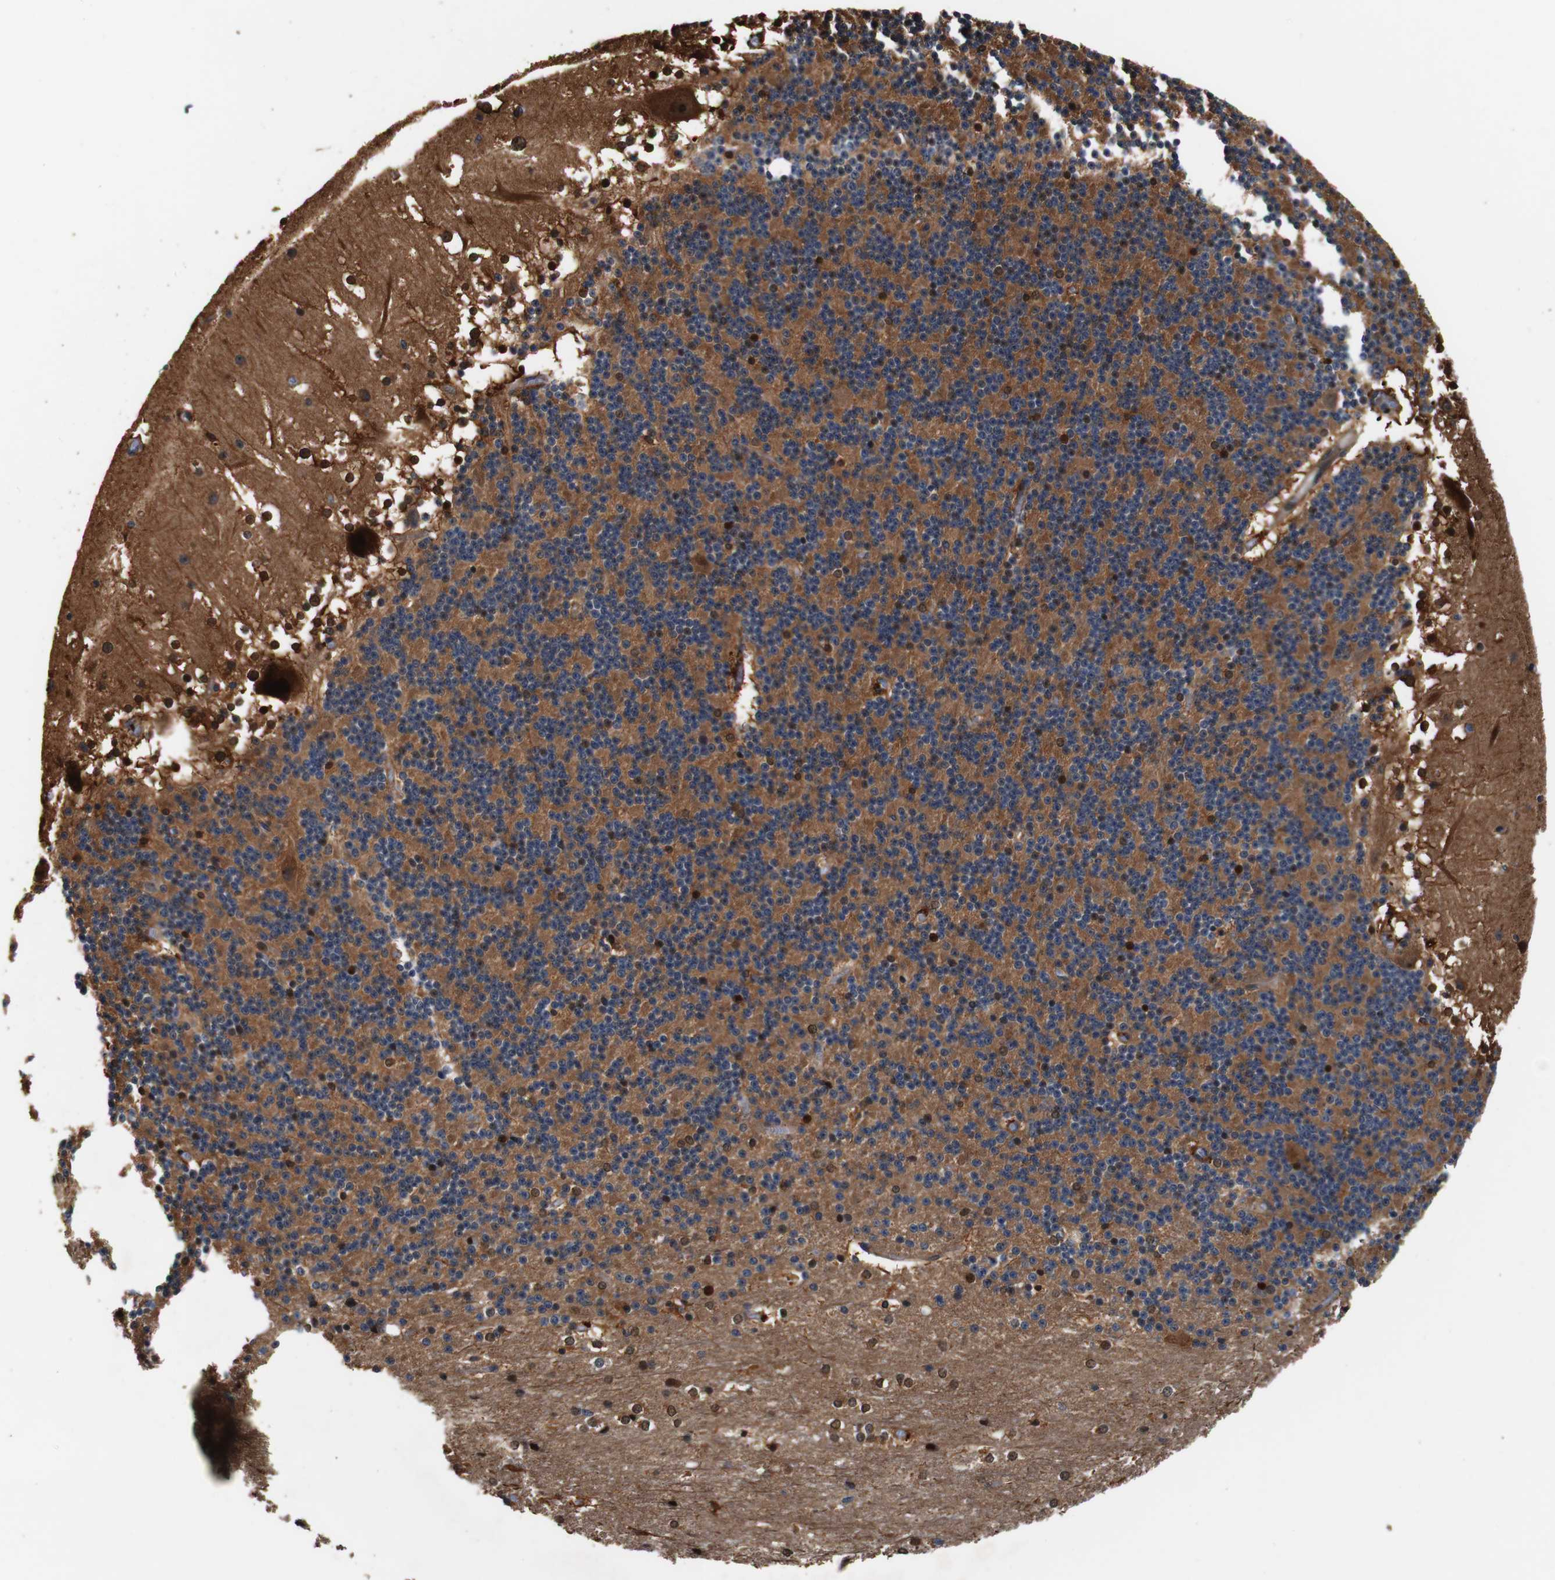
{"staining": {"intensity": "strong", "quantity": ">75%", "location": "cytoplasmic/membranous,nuclear"}, "tissue": "cerebellum", "cell_type": "Cells in granular layer", "image_type": "normal", "snomed": [{"axis": "morphology", "description": "Normal tissue, NOS"}, {"axis": "topography", "description": "Cerebellum"}], "caption": "Immunohistochemical staining of unremarkable human cerebellum displays high levels of strong cytoplasmic/membranous,nuclear positivity in approximately >75% of cells in granular layer.", "gene": "LRP4", "patient": {"sex": "female", "age": 19}}